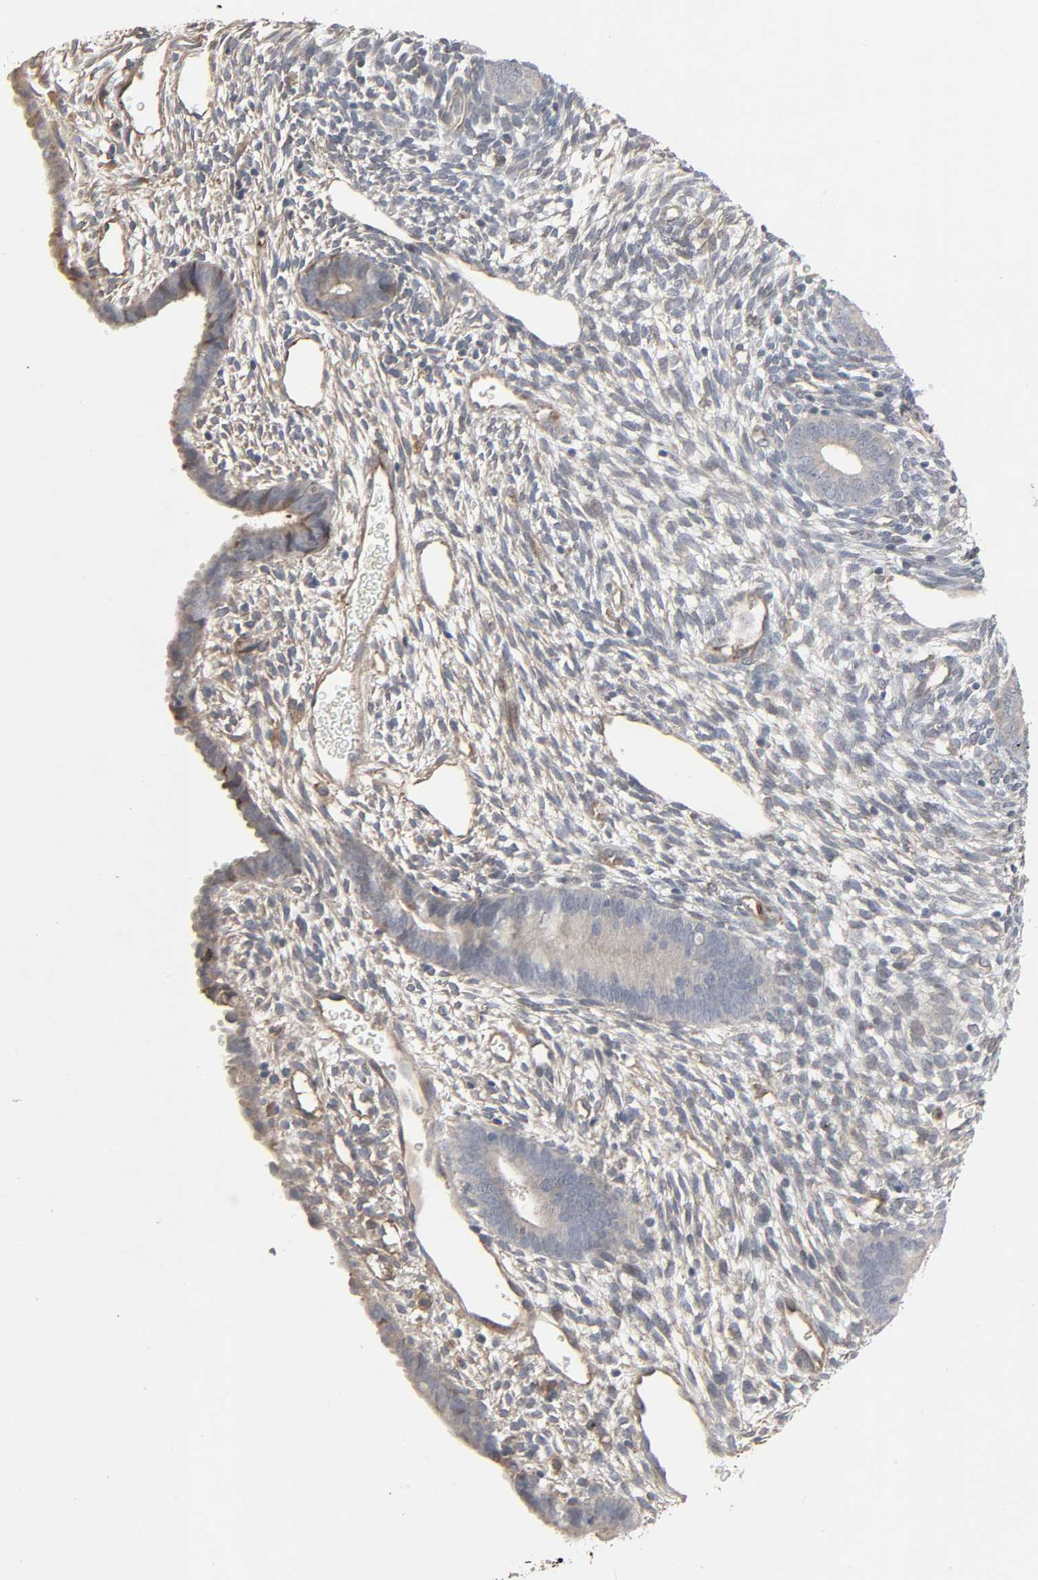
{"staining": {"intensity": "weak", "quantity": "25%-75%", "location": "cytoplasmic/membranous"}, "tissue": "endometrium", "cell_type": "Cells in endometrial stroma", "image_type": "normal", "snomed": [{"axis": "morphology", "description": "Normal tissue, NOS"}, {"axis": "topography", "description": "Endometrium"}], "caption": "IHC image of unremarkable endometrium: endometrium stained using immunohistochemistry reveals low levels of weak protein expression localized specifically in the cytoplasmic/membranous of cells in endometrial stroma, appearing as a cytoplasmic/membranous brown color.", "gene": "ADCY4", "patient": {"sex": "female", "age": 57}}